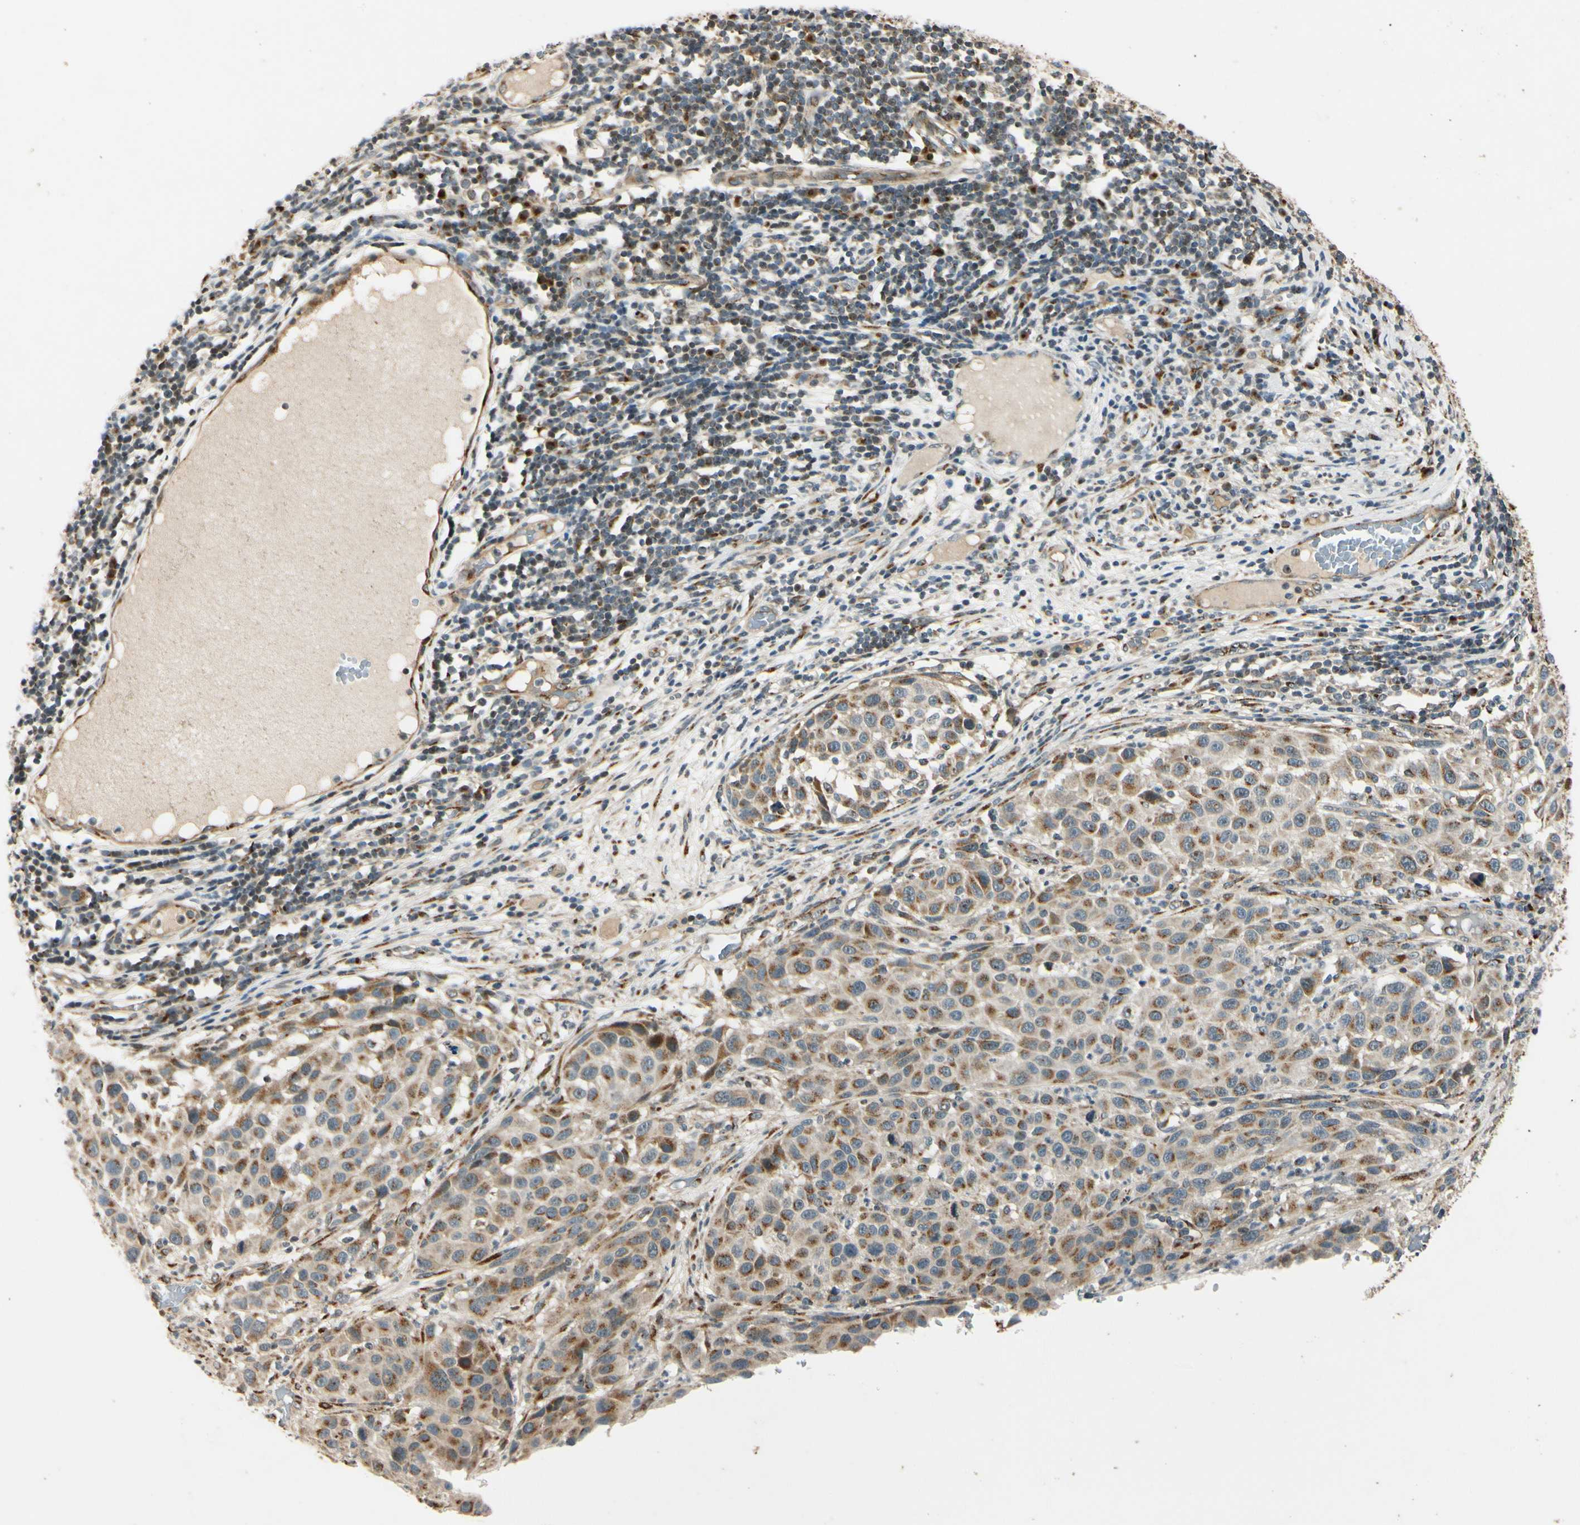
{"staining": {"intensity": "weak", "quantity": ">75%", "location": "cytoplasmic/membranous"}, "tissue": "melanoma", "cell_type": "Tumor cells", "image_type": "cancer", "snomed": [{"axis": "morphology", "description": "Malignant melanoma, Metastatic site"}, {"axis": "topography", "description": "Lymph node"}], "caption": "The histopathology image reveals immunohistochemical staining of malignant melanoma (metastatic site). There is weak cytoplasmic/membranous positivity is identified in about >75% of tumor cells. The protein is shown in brown color, while the nuclei are stained blue.", "gene": "NEO1", "patient": {"sex": "male", "age": 61}}